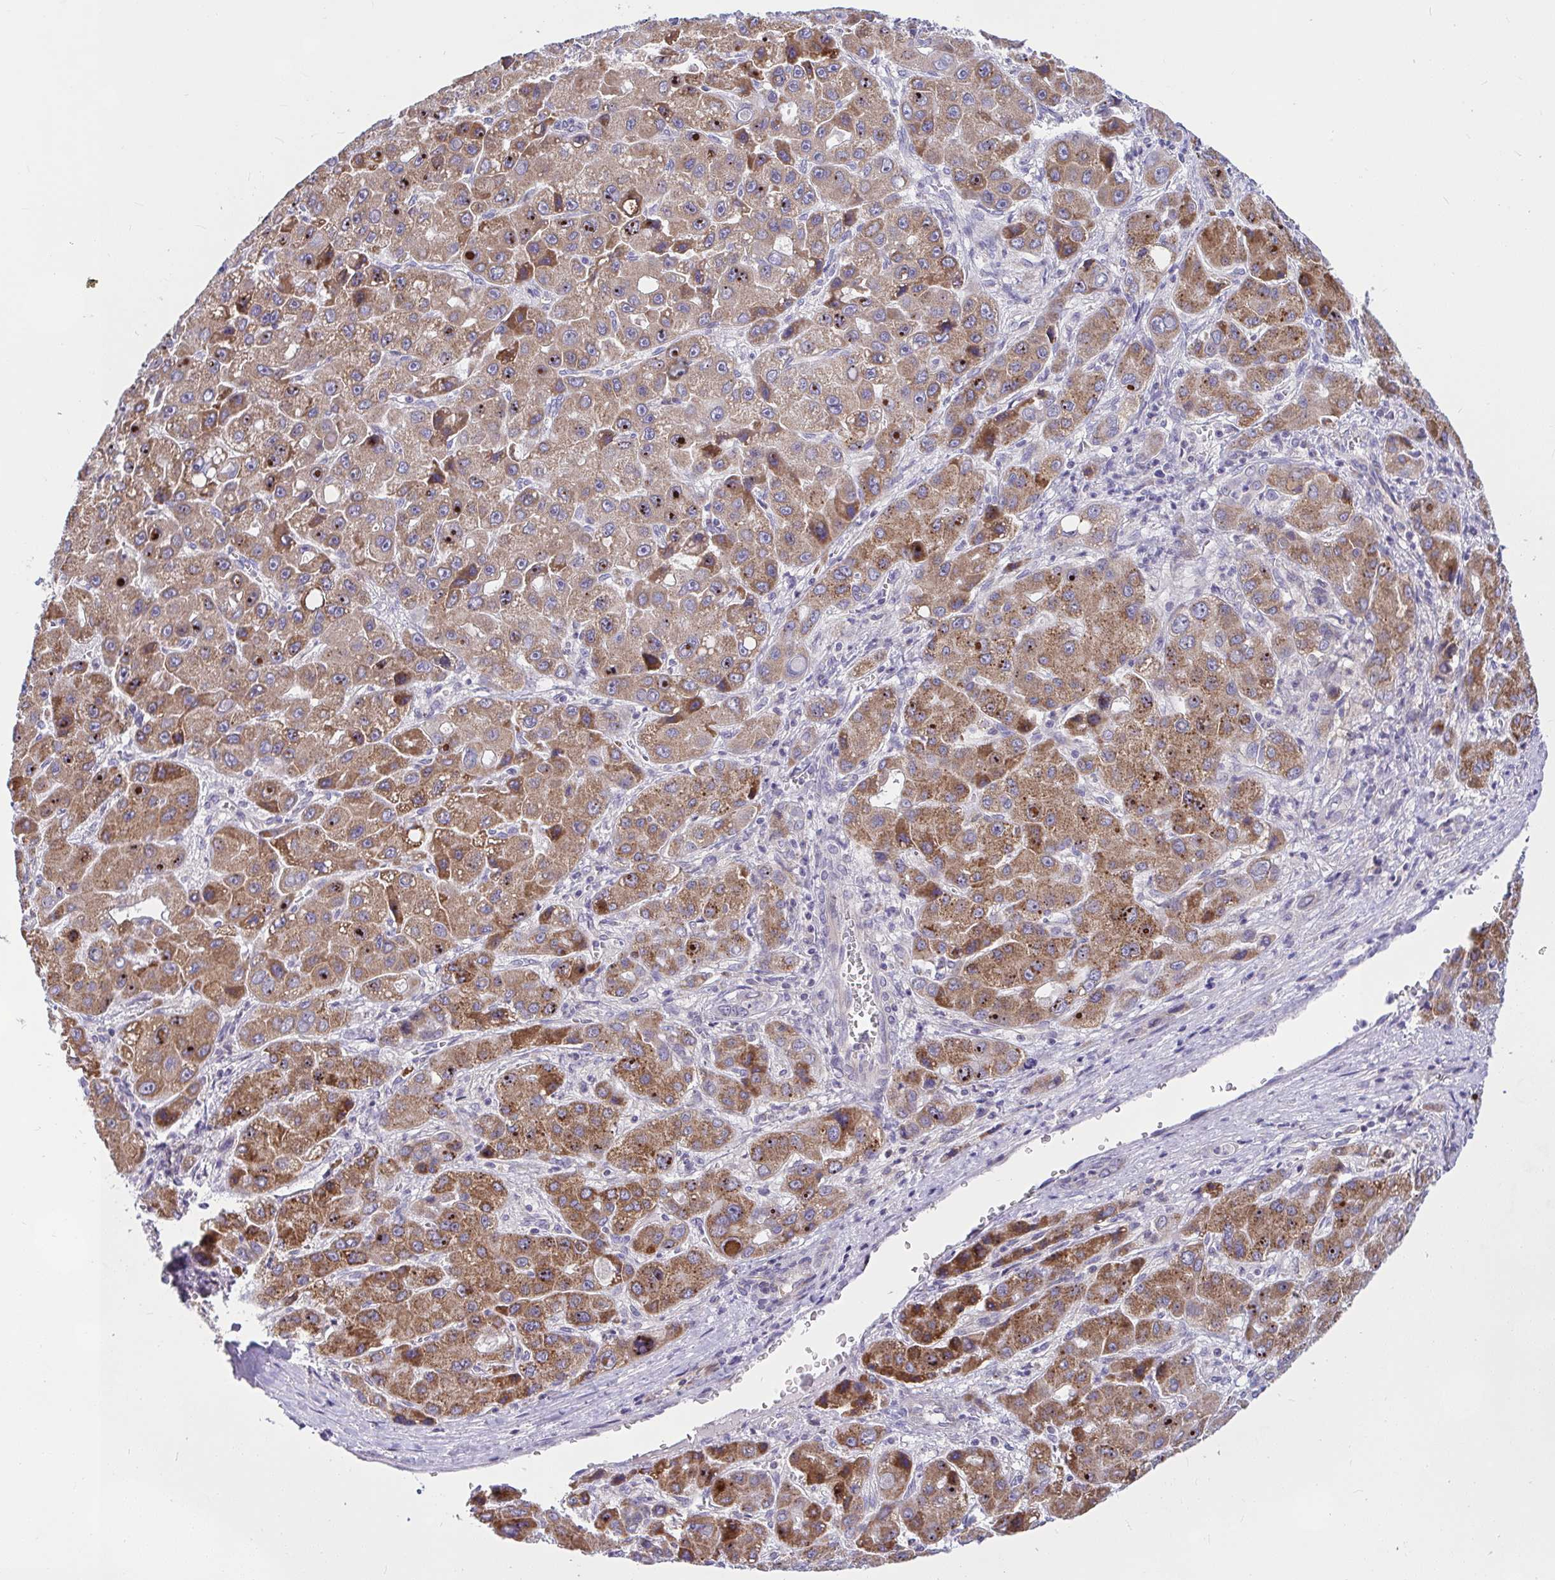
{"staining": {"intensity": "moderate", "quantity": ">75%", "location": "cytoplasmic/membranous"}, "tissue": "liver cancer", "cell_type": "Tumor cells", "image_type": "cancer", "snomed": [{"axis": "morphology", "description": "Carcinoma, Hepatocellular, NOS"}, {"axis": "topography", "description": "Liver"}], "caption": "High-power microscopy captured an immunohistochemistry image of hepatocellular carcinoma (liver), revealing moderate cytoplasmic/membranous staining in about >75% of tumor cells.", "gene": "CEP63", "patient": {"sex": "male", "age": 55}}